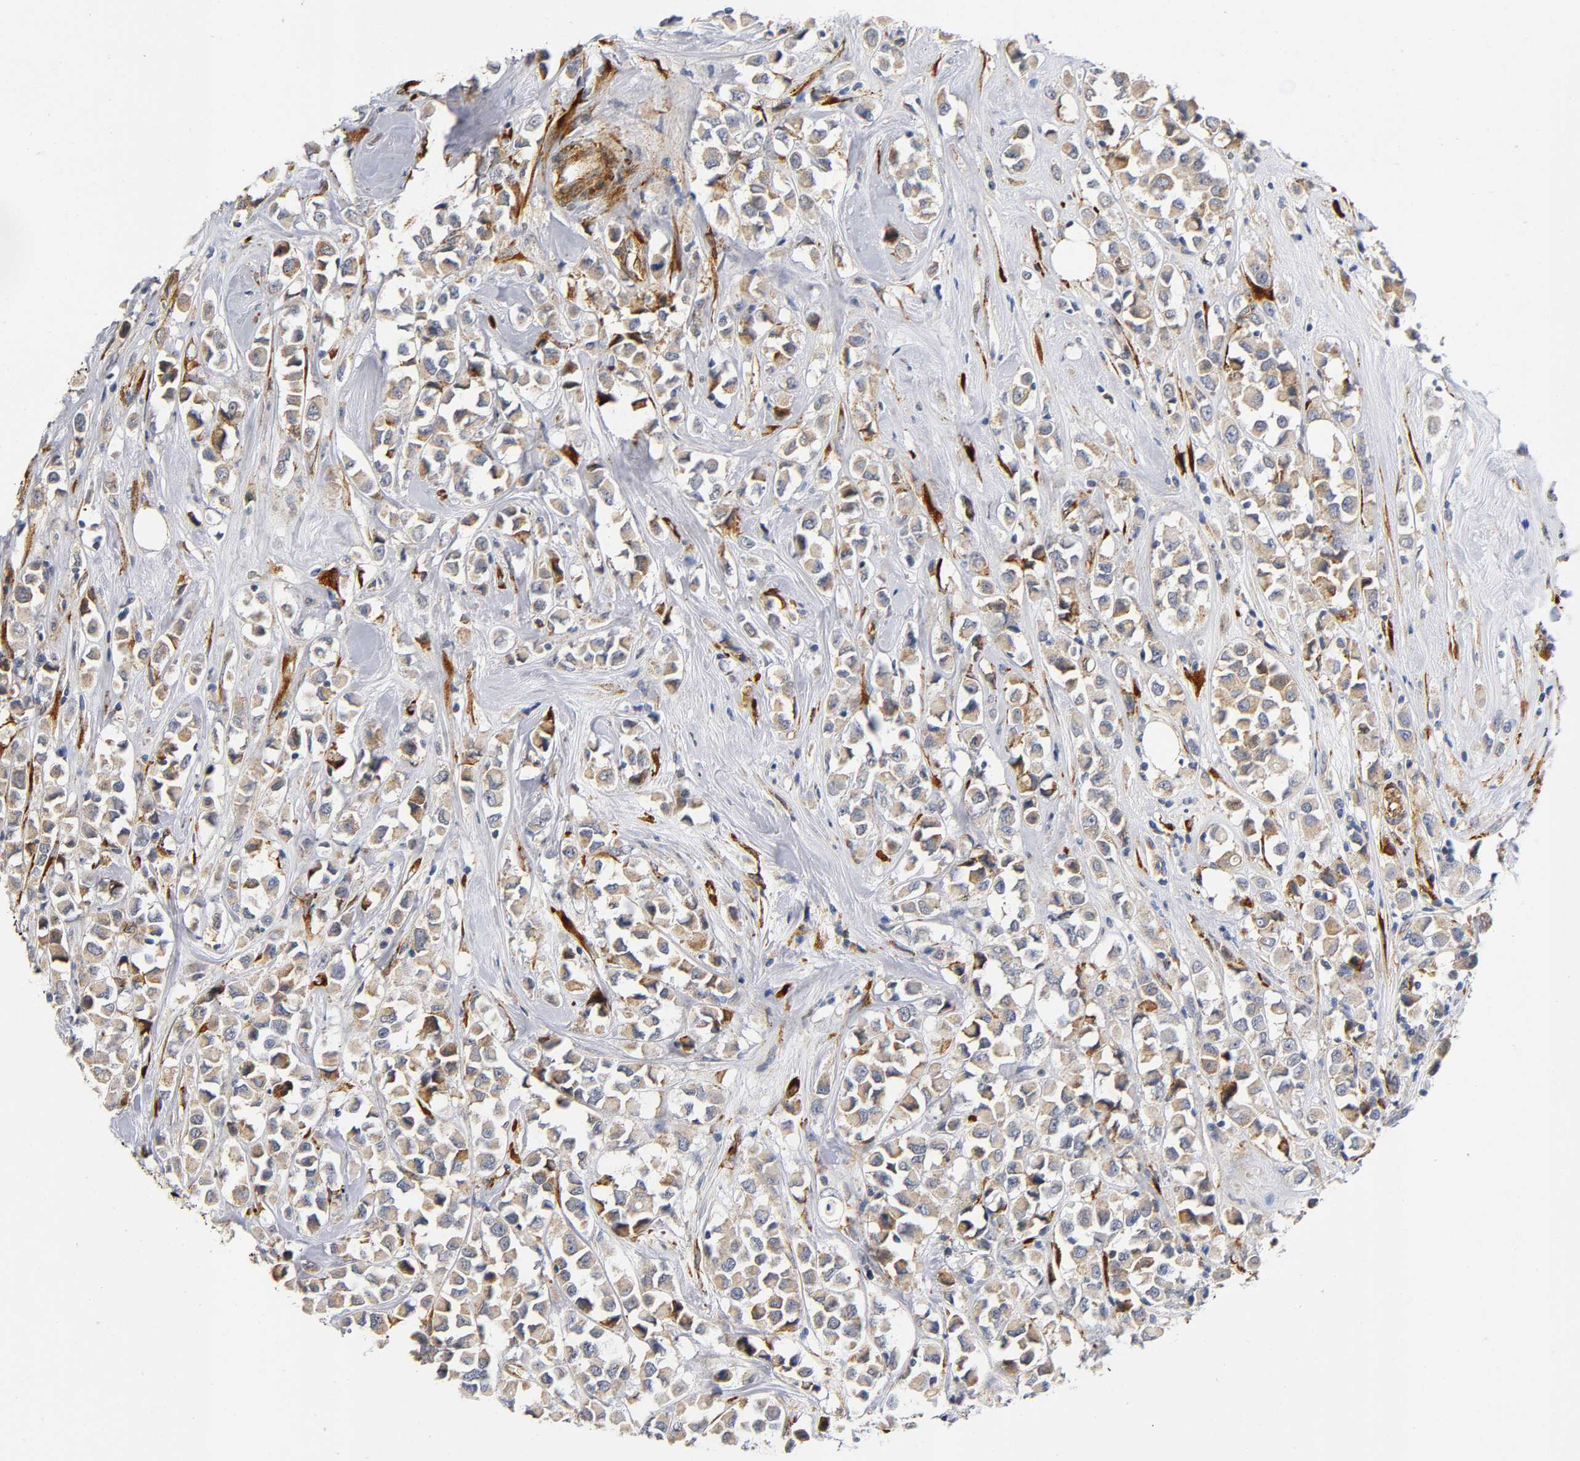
{"staining": {"intensity": "moderate", "quantity": ">75%", "location": "cytoplasmic/membranous"}, "tissue": "breast cancer", "cell_type": "Tumor cells", "image_type": "cancer", "snomed": [{"axis": "morphology", "description": "Duct carcinoma"}, {"axis": "topography", "description": "Breast"}], "caption": "Breast cancer (invasive ductal carcinoma) was stained to show a protein in brown. There is medium levels of moderate cytoplasmic/membranous expression in approximately >75% of tumor cells.", "gene": "SOS2", "patient": {"sex": "female", "age": 61}}